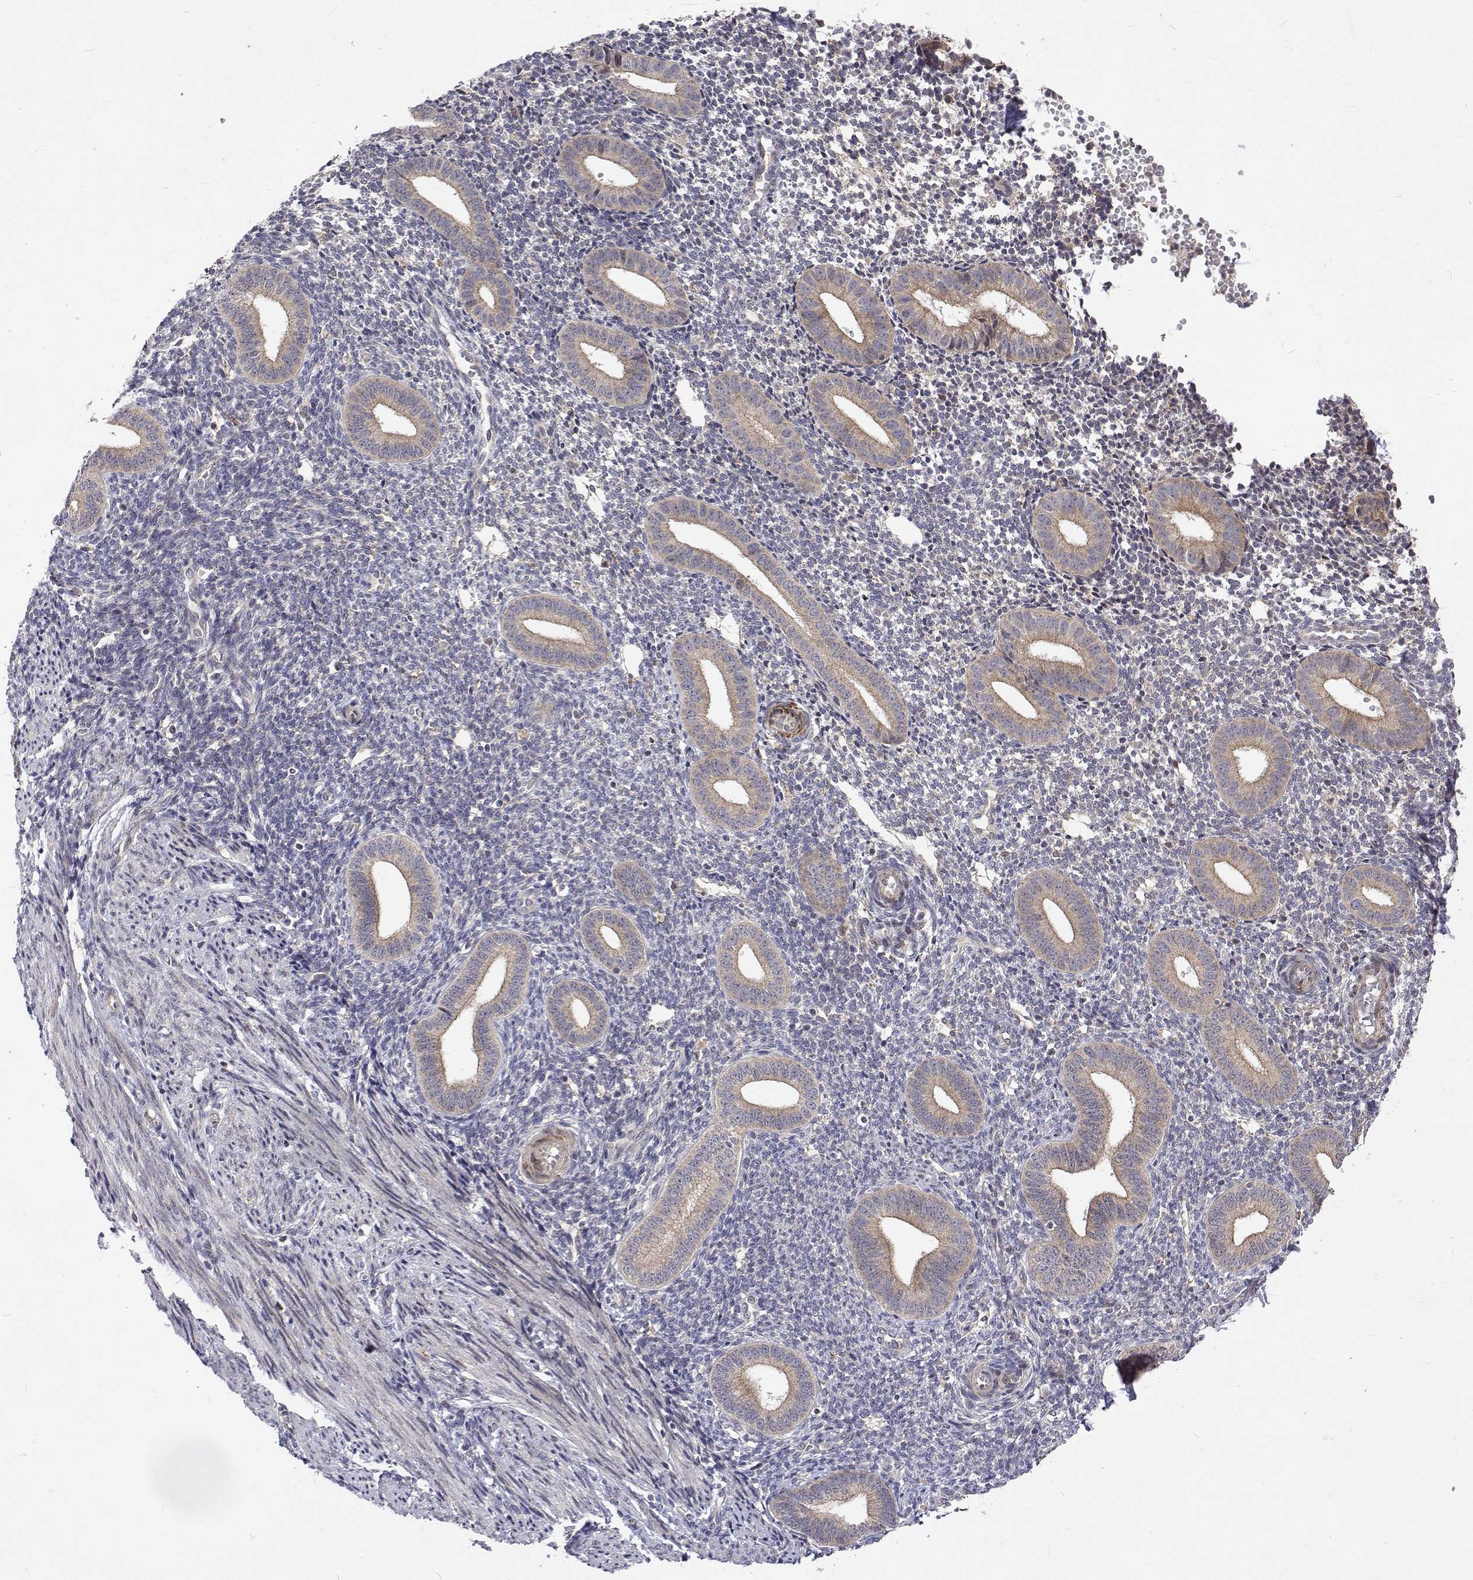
{"staining": {"intensity": "negative", "quantity": "none", "location": "none"}, "tissue": "endometrium", "cell_type": "Cells in endometrial stroma", "image_type": "normal", "snomed": [{"axis": "morphology", "description": "Normal tissue, NOS"}, {"axis": "topography", "description": "Endometrium"}], "caption": "This histopathology image is of unremarkable endometrium stained with immunohistochemistry to label a protein in brown with the nuclei are counter-stained blue. There is no positivity in cells in endometrial stroma. (DAB (3,3'-diaminobenzidine) immunohistochemistry with hematoxylin counter stain).", "gene": "ALKBH8", "patient": {"sex": "female", "age": 40}}